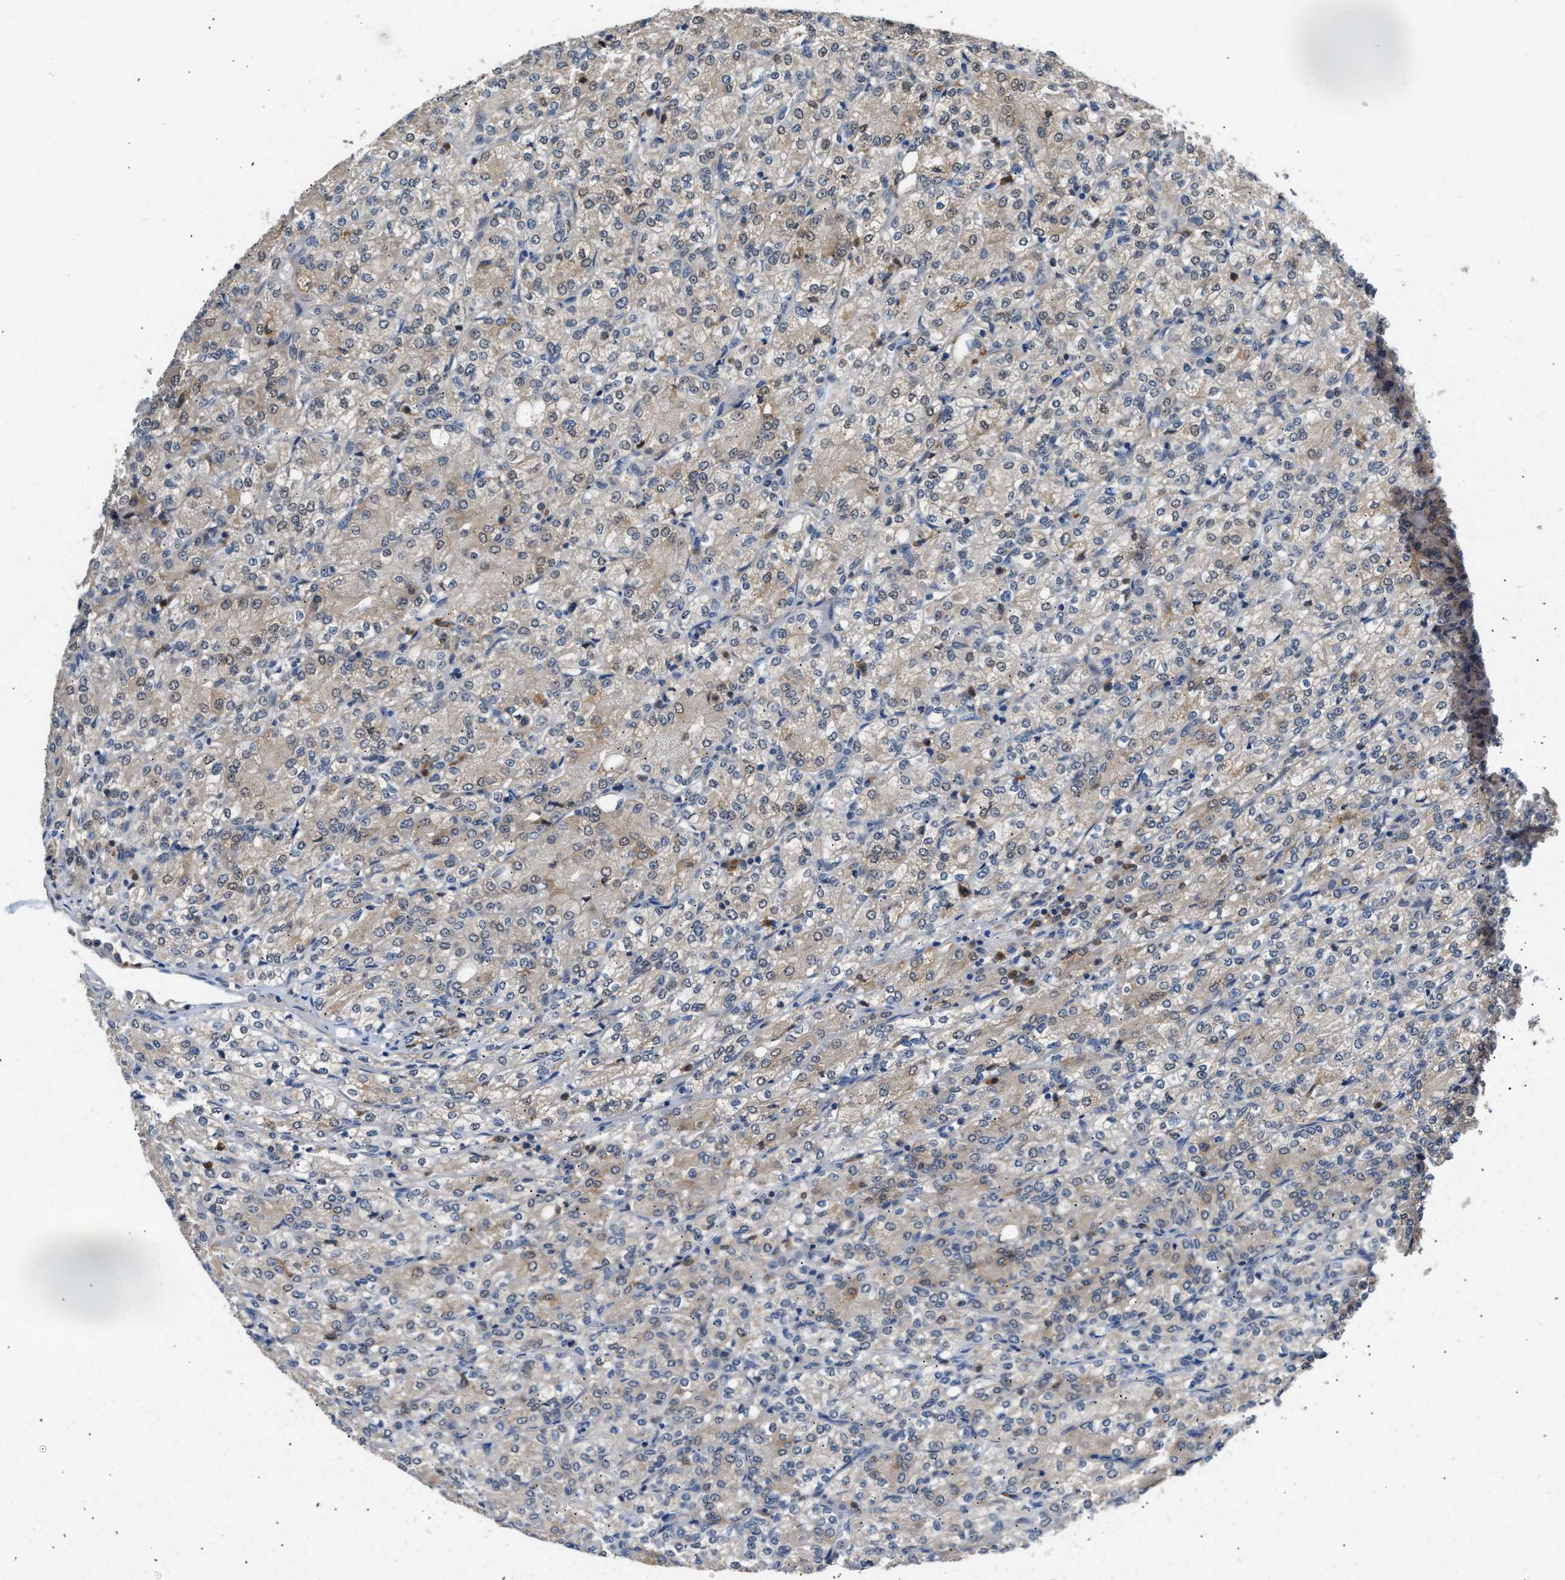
{"staining": {"intensity": "weak", "quantity": "25%-75%", "location": "cytoplasmic/membranous,nuclear"}, "tissue": "renal cancer", "cell_type": "Tumor cells", "image_type": "cancer", "snomed": [{"axis": "morphology", "description": "Adenocarcinoma, NOS"}, {"axis": "topography", "description": "Kidney"}], "caption": "Adenocarcinoma (renal) stained for a protein (brown) reveals weak cytoplasmic/membranous and nuclear positive expression in about 25%-75% of tumor cells.", "gene": "PPA1", "patient": {"sex": "male", "age": 77}}